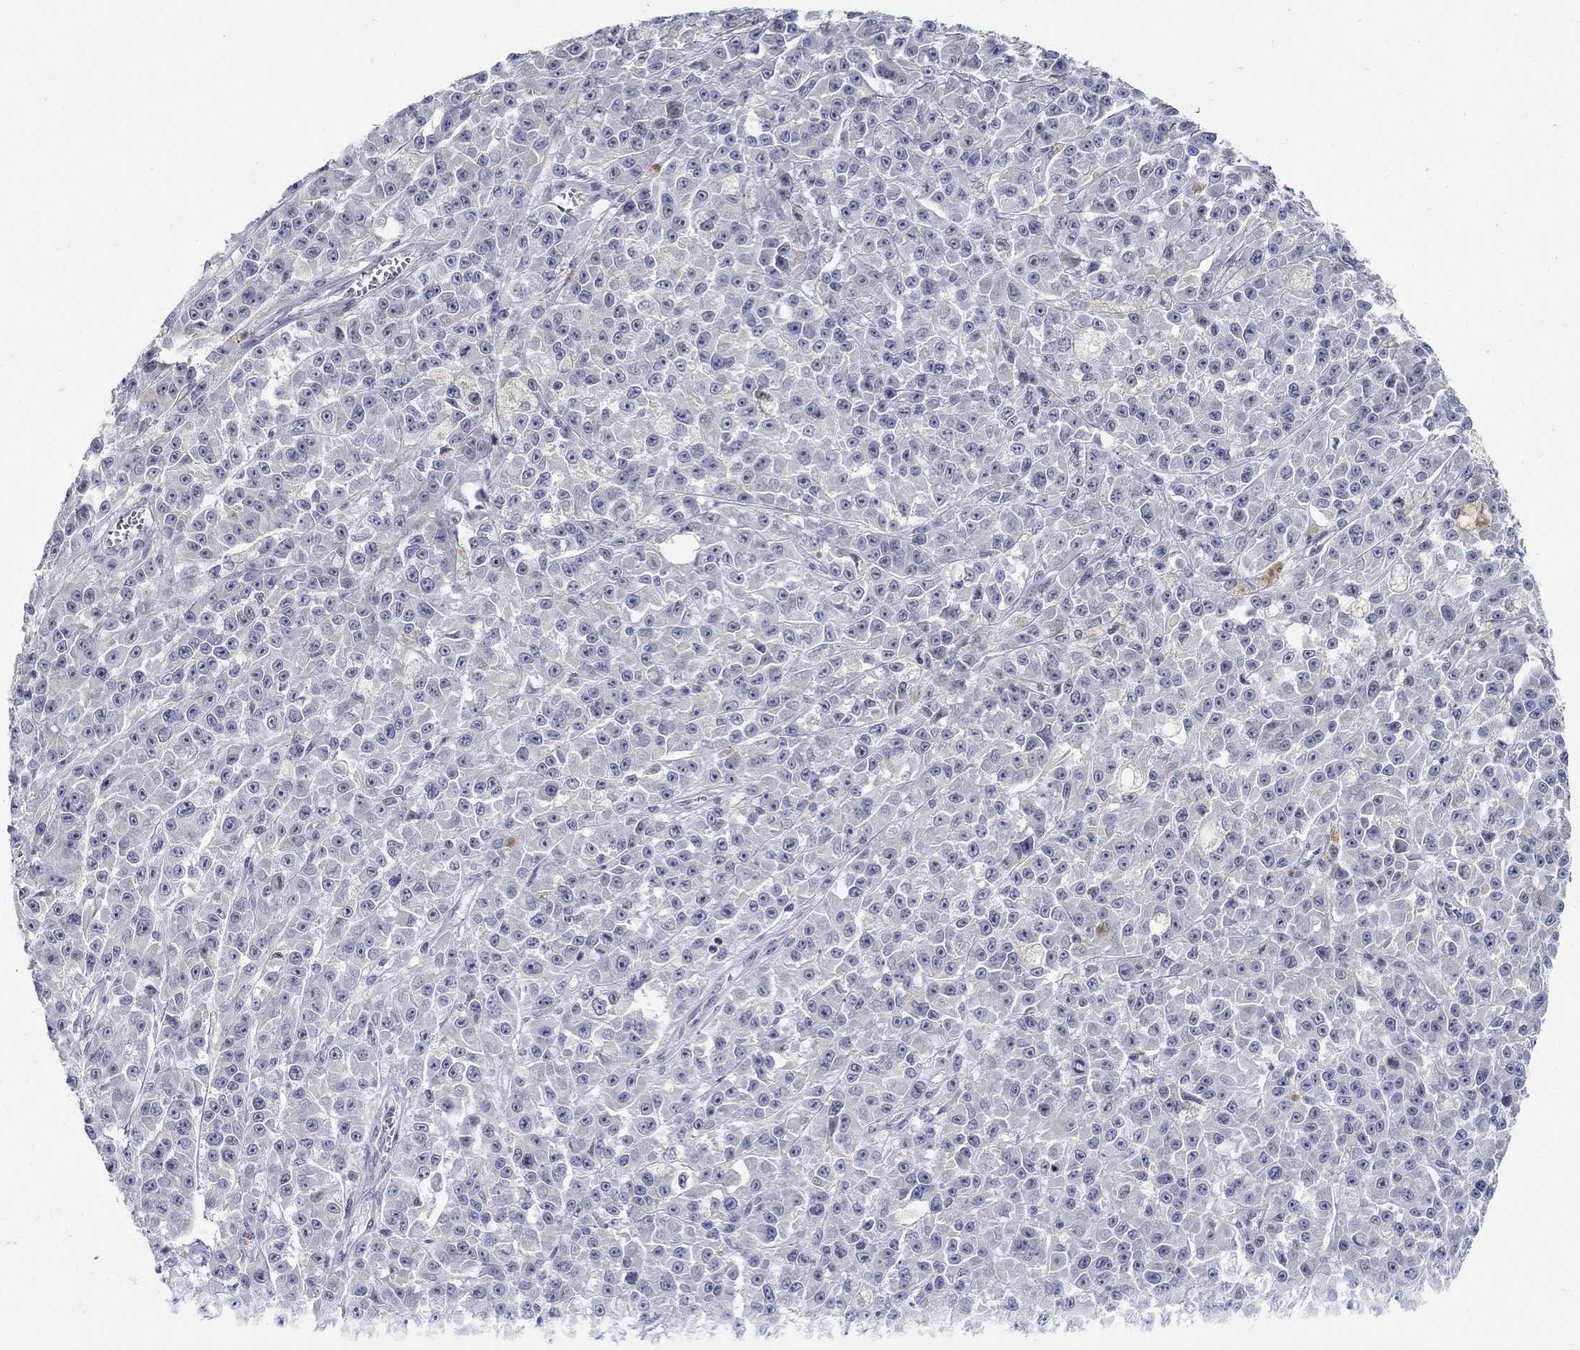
{"staining": {"intensity": "negative", "quantity": "none", "location": "none"}, "tissue": "melanoma", "cell_type": "Tumor cells", "image_type": "cancer", "snomed": [{"axis": "morphology", "description": "Malignant melanoma, NOS"}, {"axis": "topography", "description": "Skin"}], "caption": "Malignant melanoma was stained to show a protein in brown. There is no significant expression in tumor cells.", "gene": "ANO7", "patient": {"sex": "female", "age": 58}}